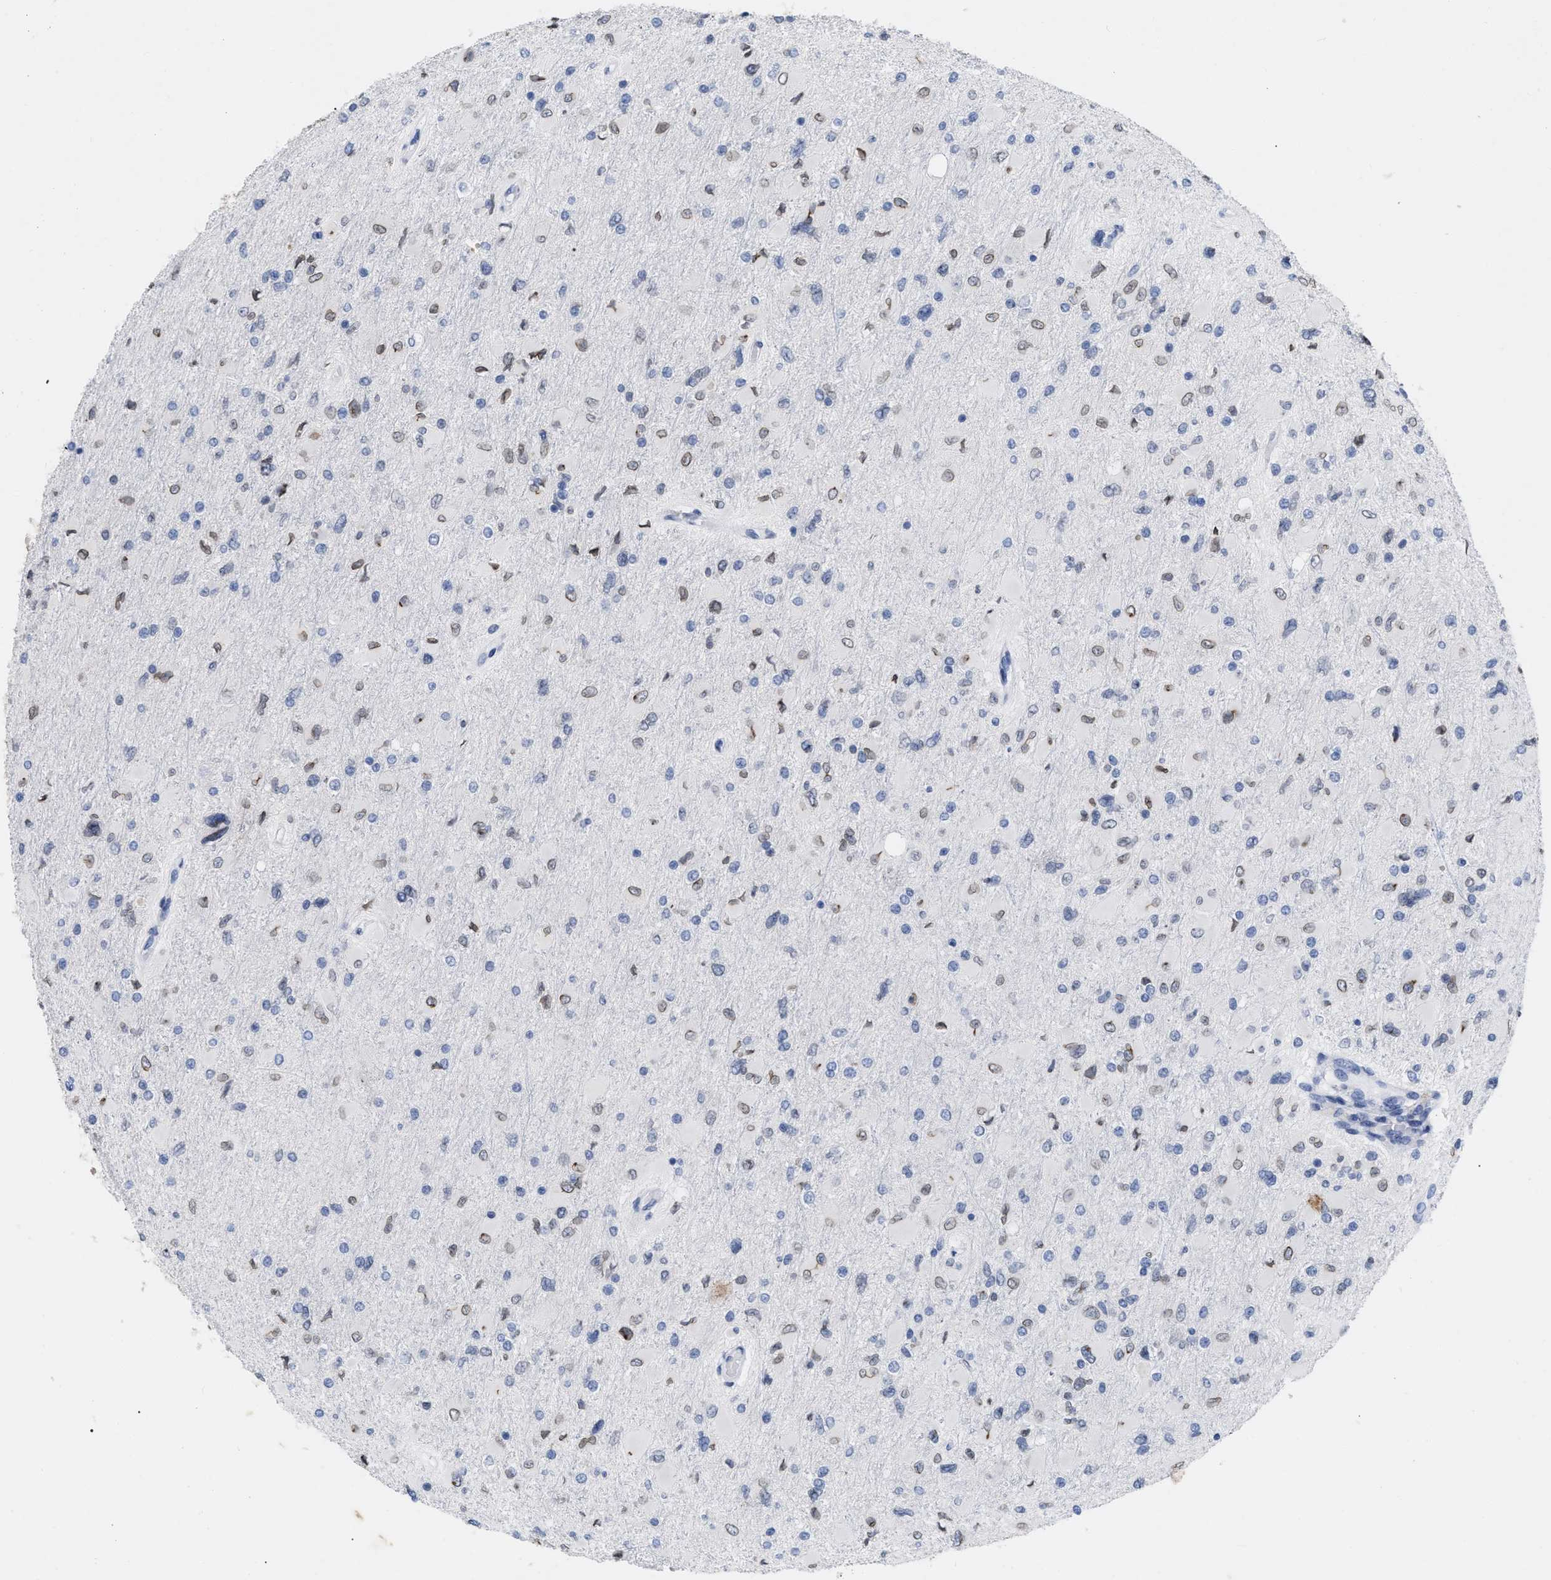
{"staining": {"intensity": "weak", "quantity": "25%-75%", "location": "cytoplasmic/membranous,nuclear"}, "tissue": "glioma", "cell_type": "Tumor cells", "image_type": "cancer", "snomed": [{"axis": "morphology", "description": "Glioma, malignant, High grade"}, {"axis": "topography", "description": "Cerebral cortex"}], "caption": "Human glioma stained for a protein (brown) reveals weak cytoplasmic/membranous and nuclear positive staining in approximately 25%-75% of tumor cells.", "gene": "TPR", "patient": {"sex": "female", "age": 36}}